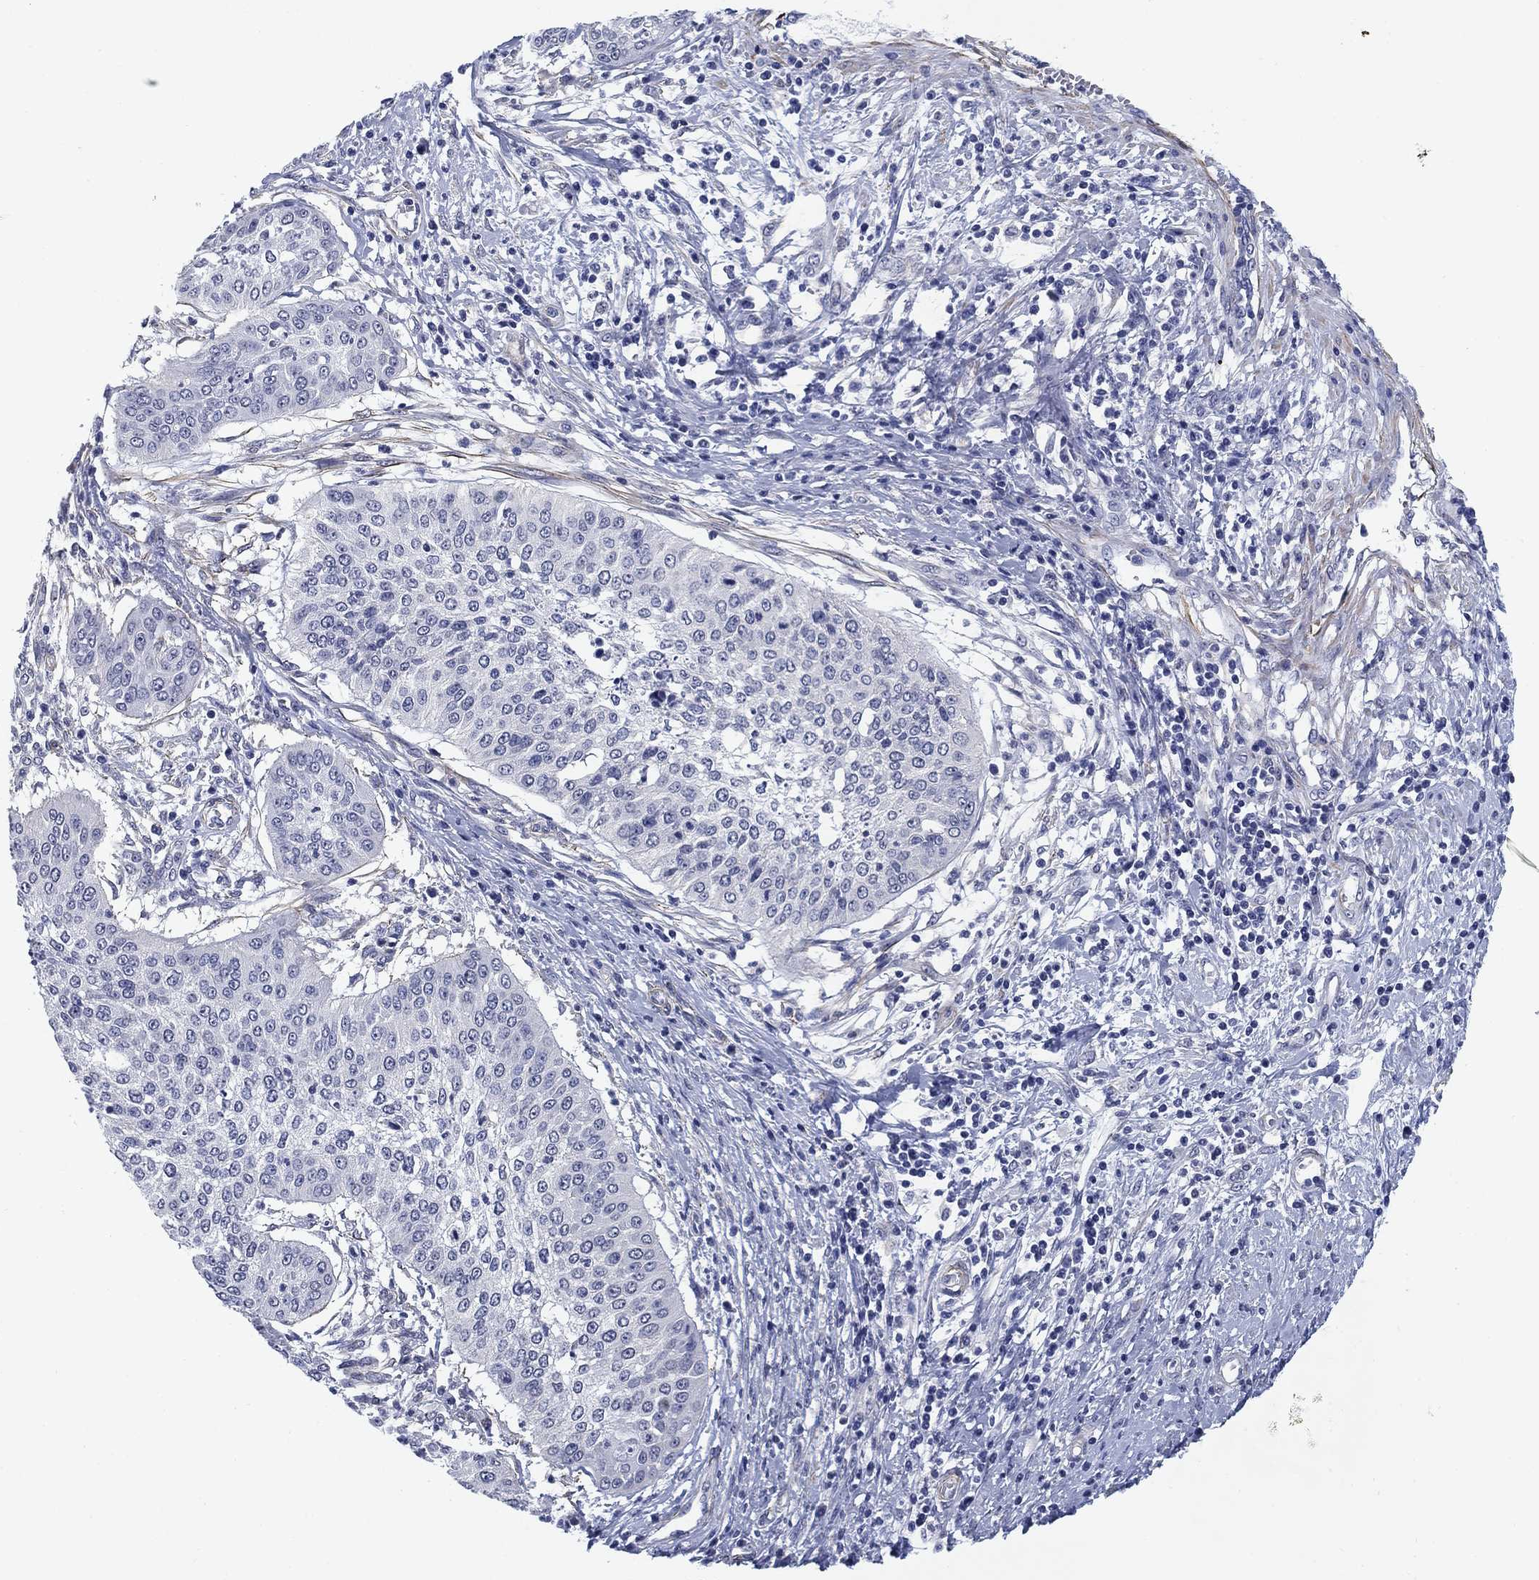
{"staining": {"intensity": "negative", "quantity": "none", "location": "none"}, "tissue": "cervical cancer", "cell_type": "Tumor cells", "image_type": "cancer", "snomed": [{"axis": "morphology", "description": "Normal tissue, NOS"}, {"axis": "morphology", "description": "Squamous cell carcinoma, NOS"}, {"axis": "topography", "description": "Cervix"}], "caption": "Immunohistochemistry photomicrograph of neoplastic tissue: squamous cell carcinoma (cervical) stained with DAB displays no significant protein positivity in tumor cells.", "gene": "OTUB2", "patient": {"sex": "female", "age": 39}}